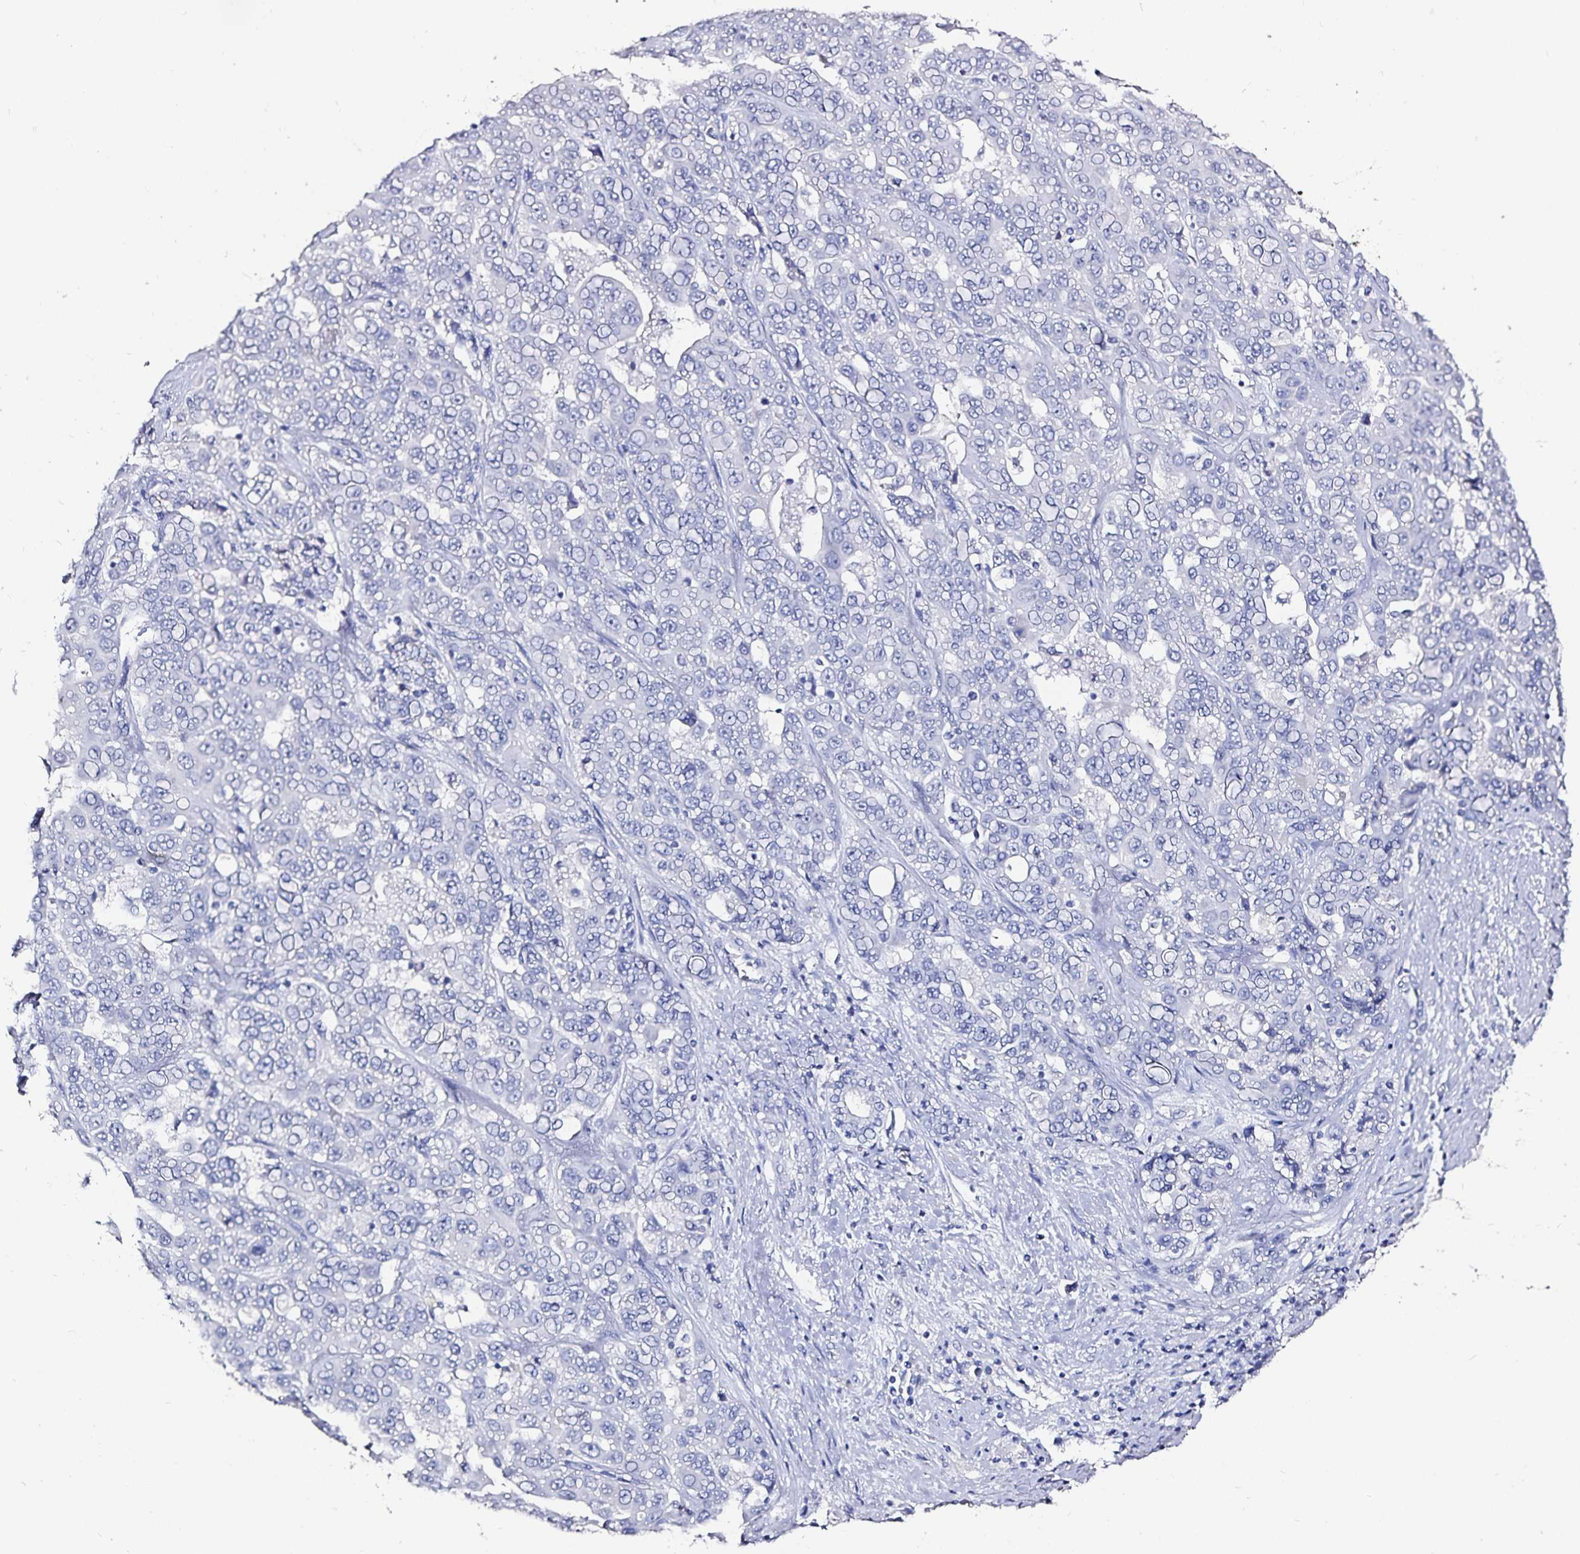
{"staining": {"intensity": "negative", "quantity": "none", "location": "none"}, "tissue": "liver cancer", "cell_type": "Tumor cells", "image_type": "cancer", "snomed": [{"axis": "morphology", "description": "Cholangiocarcinoma"}, {"axis": "topography", "description": "Liver"}], "caption": "Image shows no significant protein expression in tumor cells of liver cancer (cholangiocarcinoma). Nuclei are stained in blue.", "gene": "TSPAN7", "patient": {"sex": "female", "age": 52}}